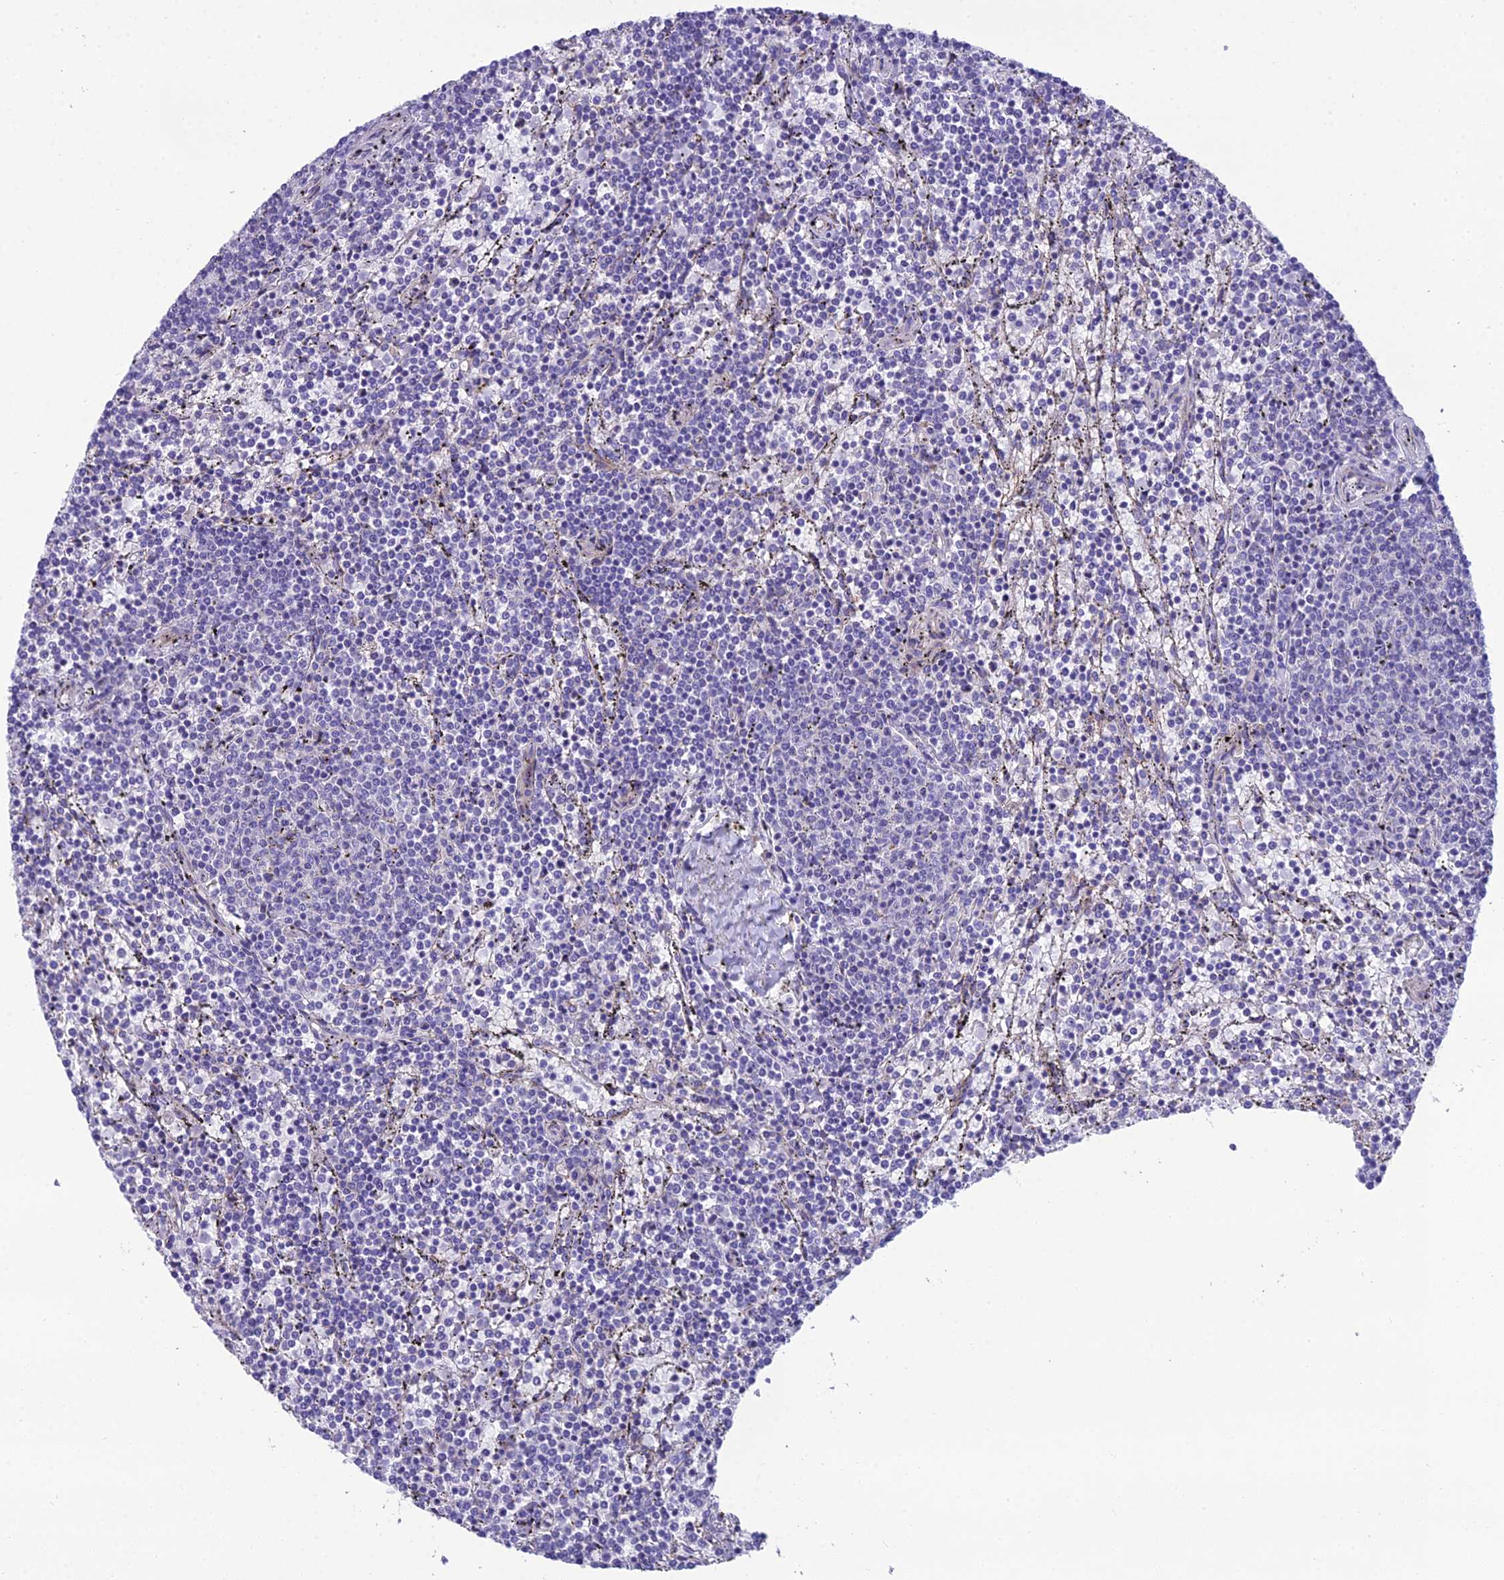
{"staining": {"intensity": "negative", "quantity": "none", "location": "none"}, "tissue": "lymphoma", "cell_type": "Tumor cells", "image_type": "cancer", "snomed": [{"axis": "morphology", "description": "Malignant lymphoma, non-Hodgkin's type, Low grade"}, {"axis": "topography", "description": "Spleen"}], "caption": "The immunohistochemistry (IHC) image has no significant positivity in tumor cells of malignant lymphoma, non-Hodgkin's type (low-grade) tissue. (DAB (3,3'-diaminobenzidine) IHC, high magnification).", "gene": "GFRA1", "patient": {"sex": "female", "age": 50}}